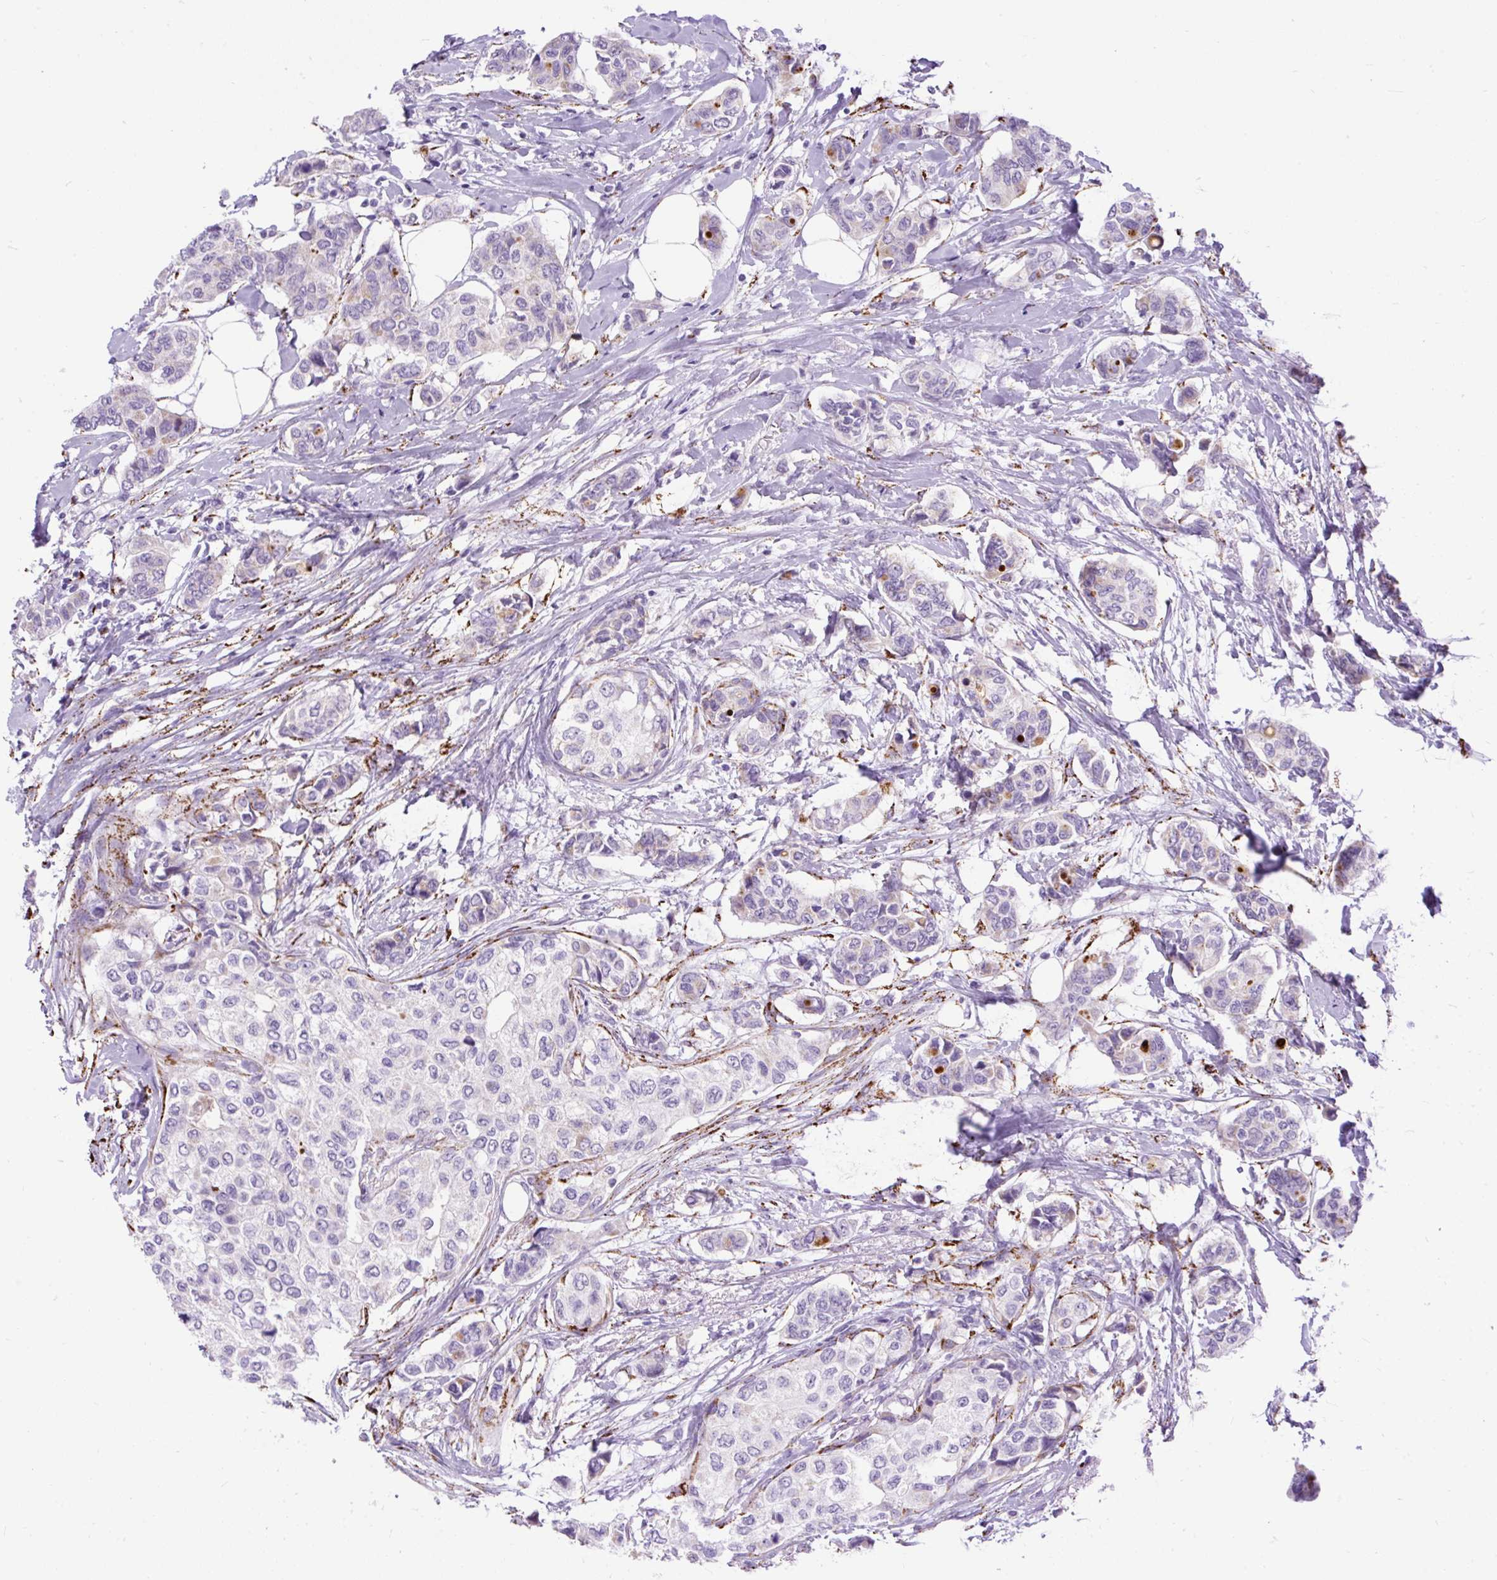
{"staining": {"intensity": "negative", "quantity": "none", "location": "none"}, "tissue": "breast cancer", "cell_type": "Tumor cells", "image_type": "cancer", "snomed": [{"axis": "morphology", "description": "Lobular carcinoma"}, {"axis": "topography", "description": "Breast"}], "caption": "Immunohistochemistry image of neoplastic tissue: breast cancer (lobular carcinoma) stained with DAB (3,3'-diaminobenzidine) demonstrates no significant protein positivity in tumor cells.", "gene": "ZNF256", "patient": {"sex": "female", "age": 51}}